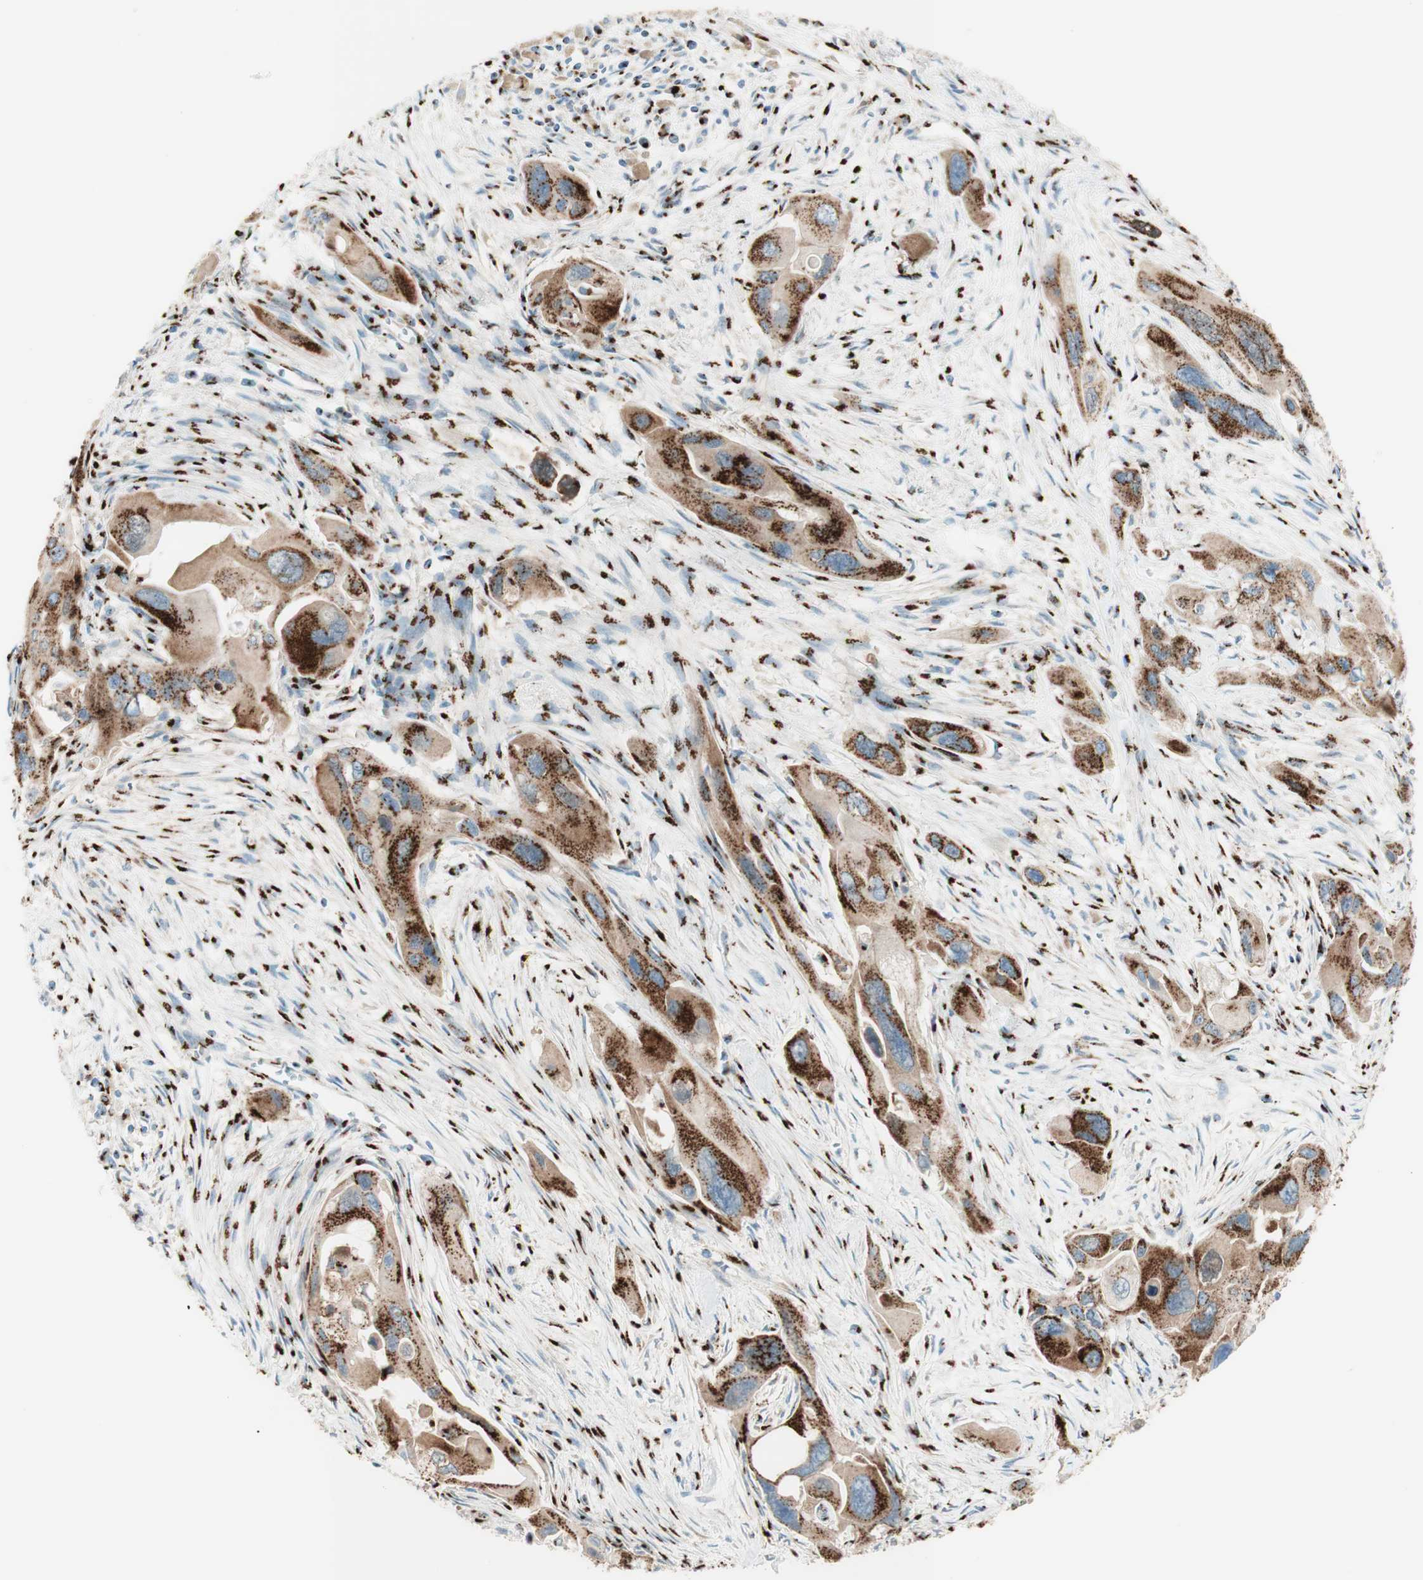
{"staining": {"intensity": "strong", "quantity": ">75%", "location": "cytoplasmic/membranous"}, "tissue": "pancreatic cancer", "cell_type": "Tumor cells", "image_type": "cancer", "snomed": [{"axis": "morphology", "description": "Adenocarcinoma, NOS"}, {"axis": "topography", "description": "Pancreas"}], "caption": "Protein expression by immunohistochemistry (IHC) exhibits strong cytoplasmic/membranous positivity in about >75% of tumor cells in adenocarcinoma (pancreatic).", "gene": "GOLGB1", "patient": {"sex": "male", "age": 73}}